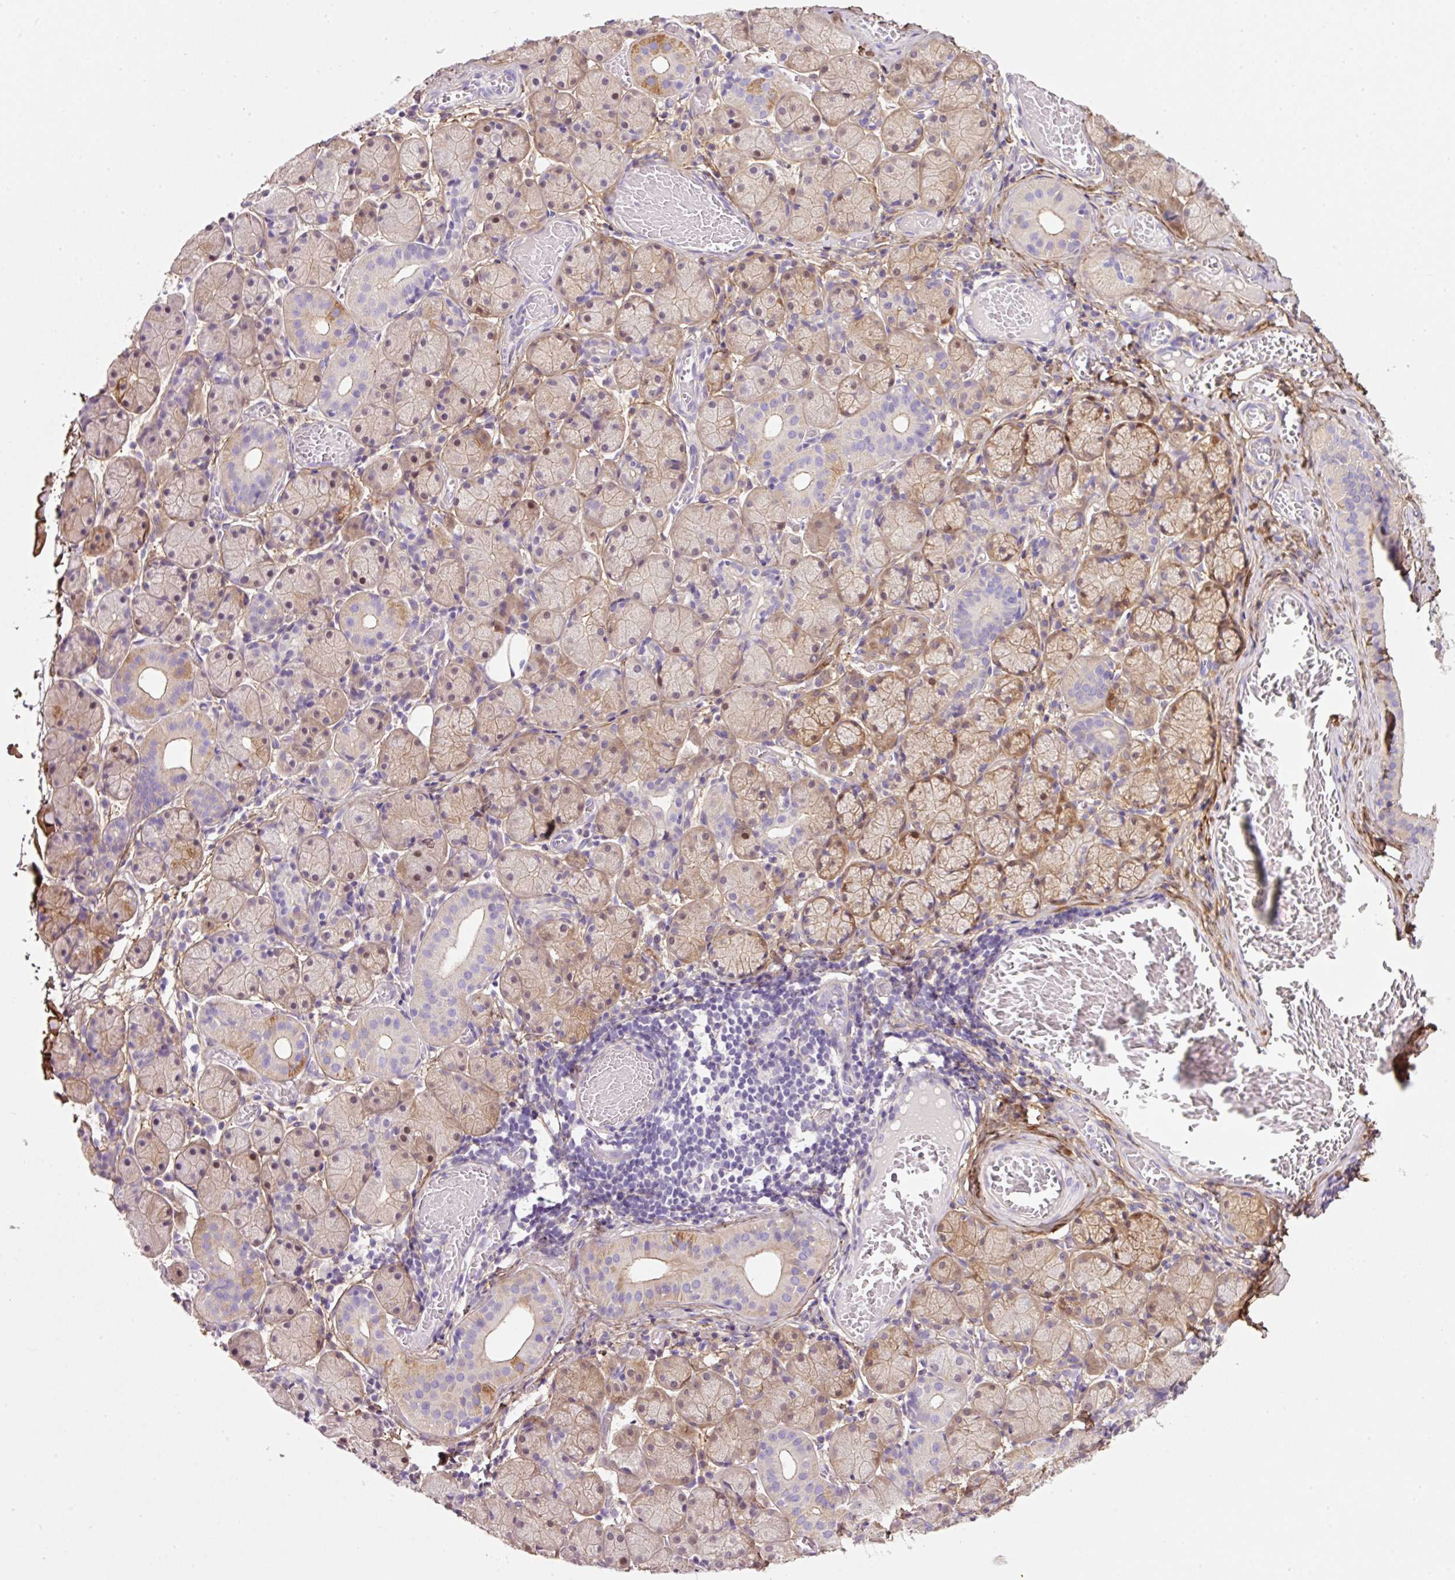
{"staining": {"intensity": "moderate", "quantity": "25%-75%", "location": "cytoplasmic/membranous,nuclear"}, "tissue": "salivary gland", "cell_type": "Glandular cells", "image_type": "normal", "snomed": [{"axis": "morphology", "description": "Normal tissue, NOS"}, {"axis": "topography", "description": "Salivary gland"}], "caption": "Unremarkable salivary gland was stained to show a protein in brown. There is medium levels of moderate cytoplasmic/membranous,nuclear staining in about 25%-75% of glandular cells.", "gene": "SOS2", "patient": {"sex": "female", "age": 24}}